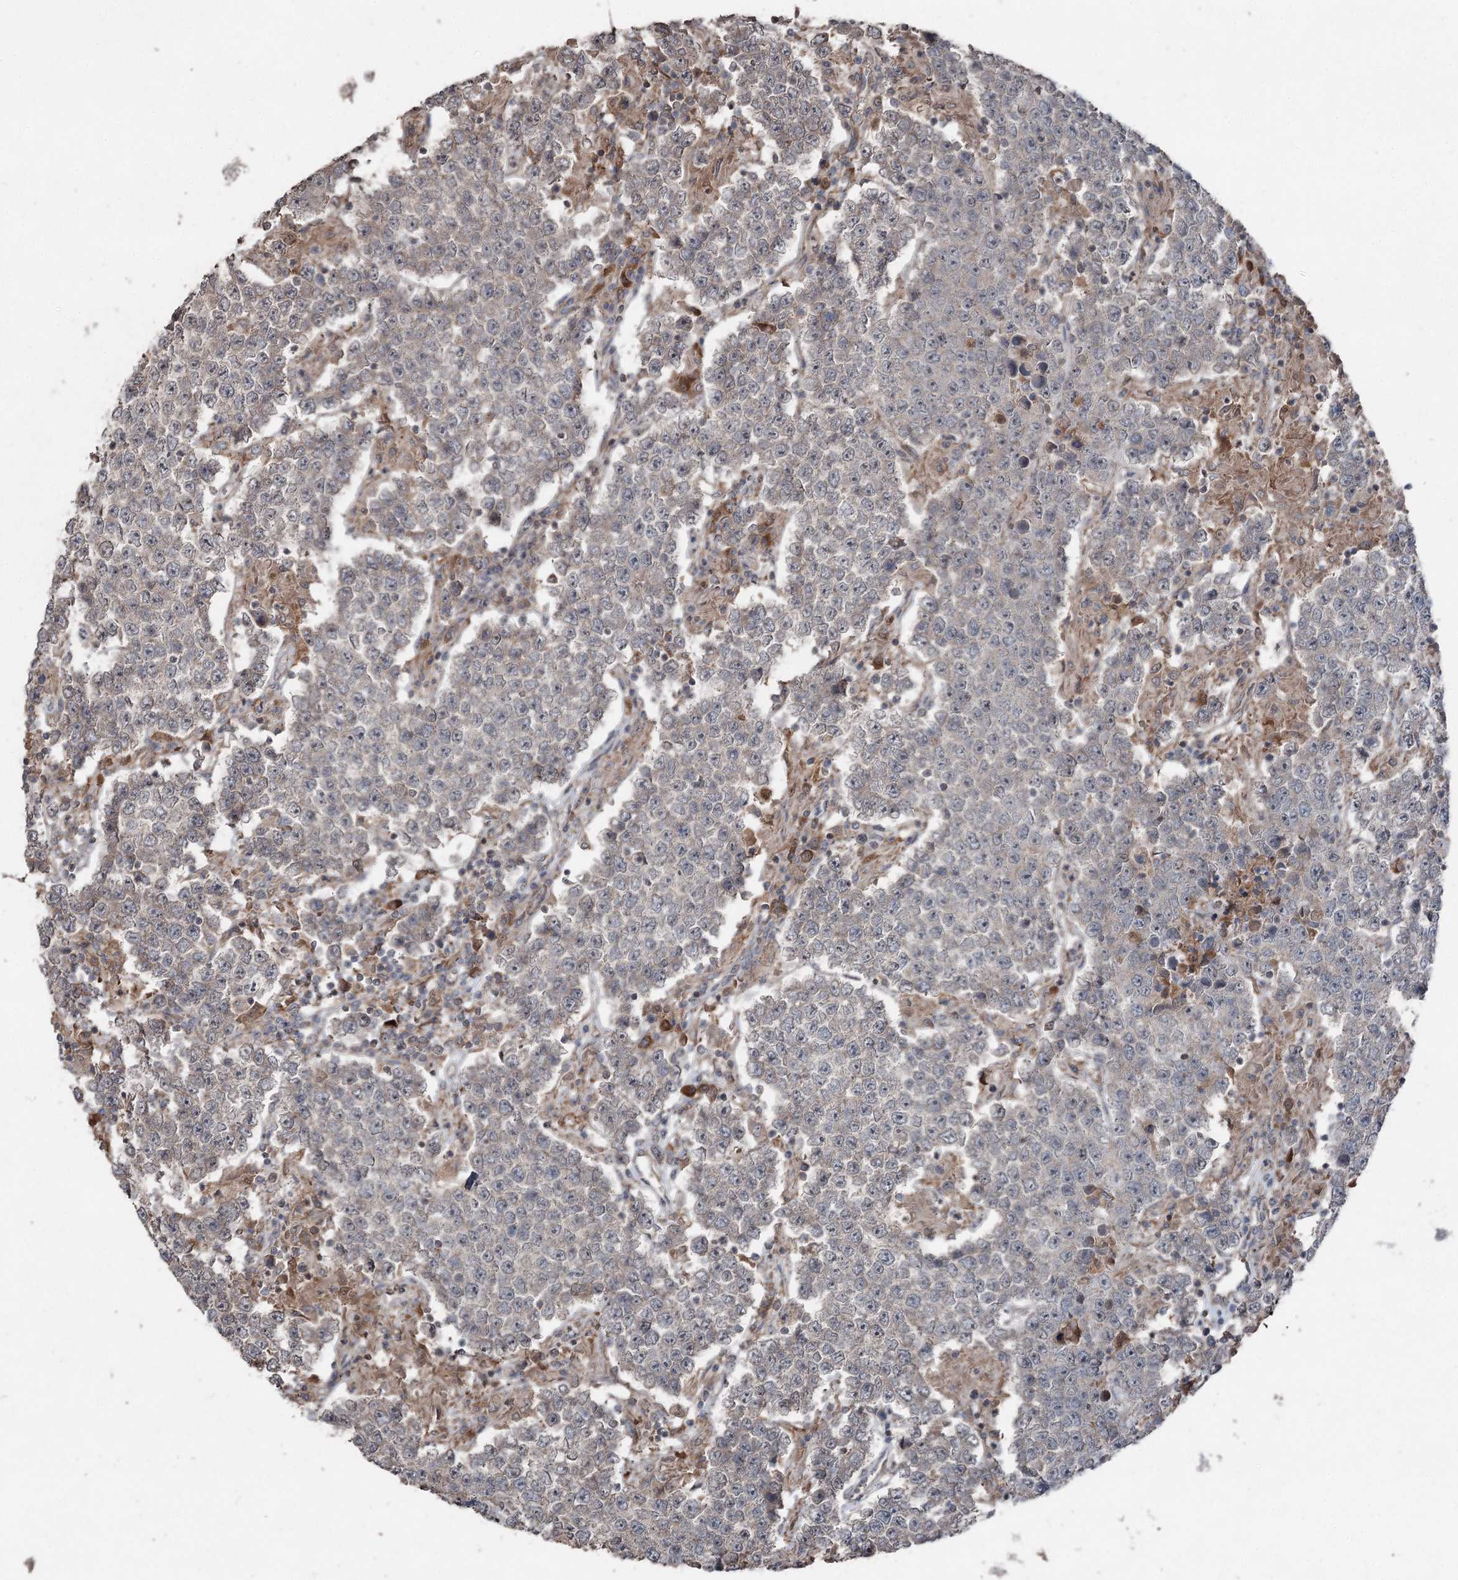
{"staining": {"intensity": "negative", "quantity": "none", "location": "none"}, "tissue": "testis cancer", "cell_type": "Tumor cells", "image_type": "cancer", "snomed": [{"axis": "morphology", "description": "Normal tissue, NOS"}, {"axis": "morphology", "description": "Urothelial carcinoma, High grade"}, {"axis": "morphology", "description": "Seminoma, NOS"}, {"axis": "morphology", "description": "Carcinoma, Embryonal, NOS"}, {"axis": "topography", "description": "Urinary bladder"}, {"axis": "topography", "description": "Testis"}], "caption": "Tumor cells are negative for protein expression in human testis embryonal carcinoma.", "gene": "MAPK8IP2", "patient": {"sex": "male", "age": 41}}